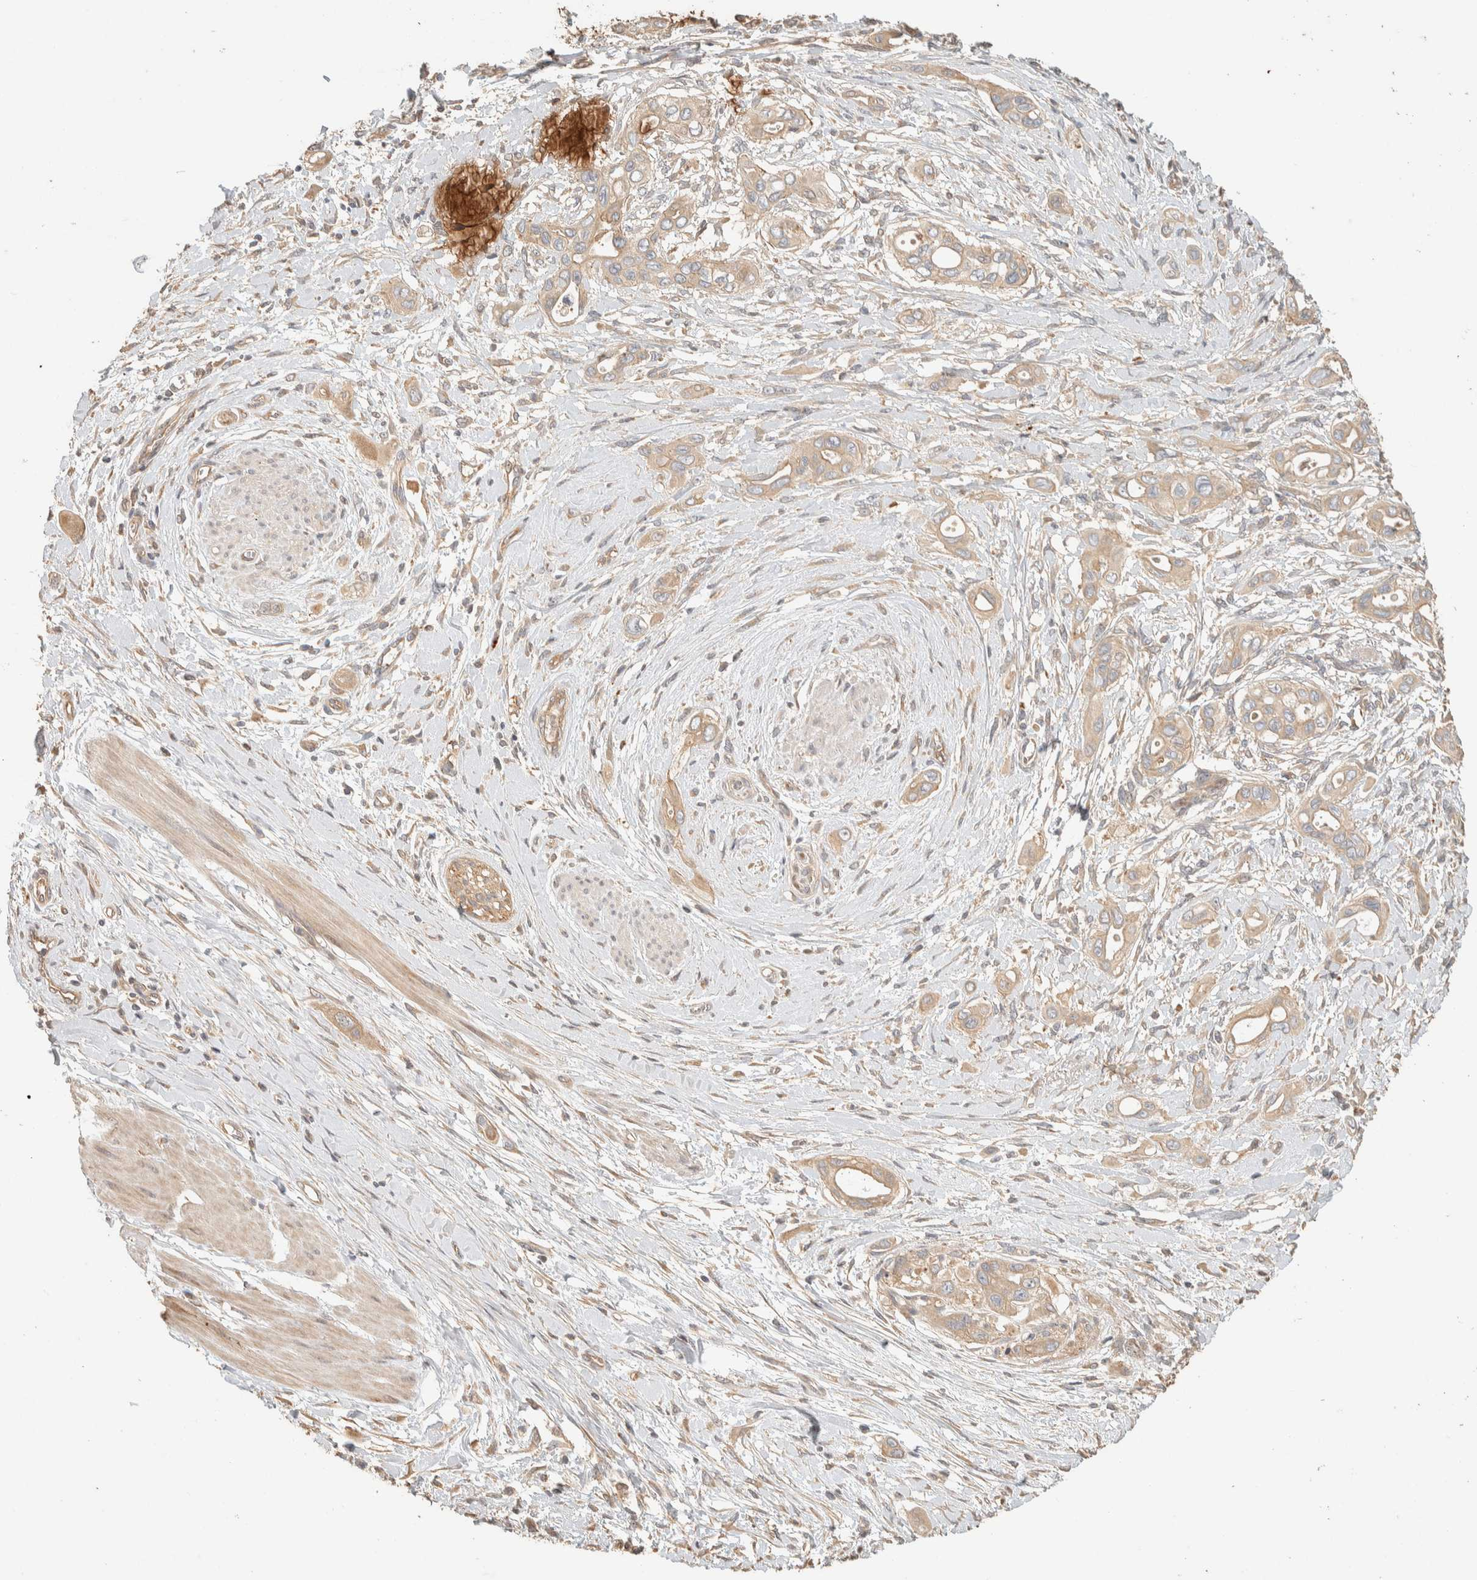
{"staining": {"intensity": "weak", "quantity": ">75%", "location": "cytoplasmic/membranous"}, "tissue": "pancreatic cancer", "cell_type": "Tumor cells", "image_type": "cancer", "snomed": [{"axis": "morphology", "description": "Adenocarcinoma, NOS"}, {"axis": "topography", "description": "Pancreas"}], "caption": "A histopathology image showing weak cytoplasmic/membranous positivity in approximately >75% of tumor cells in pancreatic cancer, as visualized by brown immunohistochemical staining.", "gene": "EXOC7", "patient": {"sex": "male", "age": 59}}